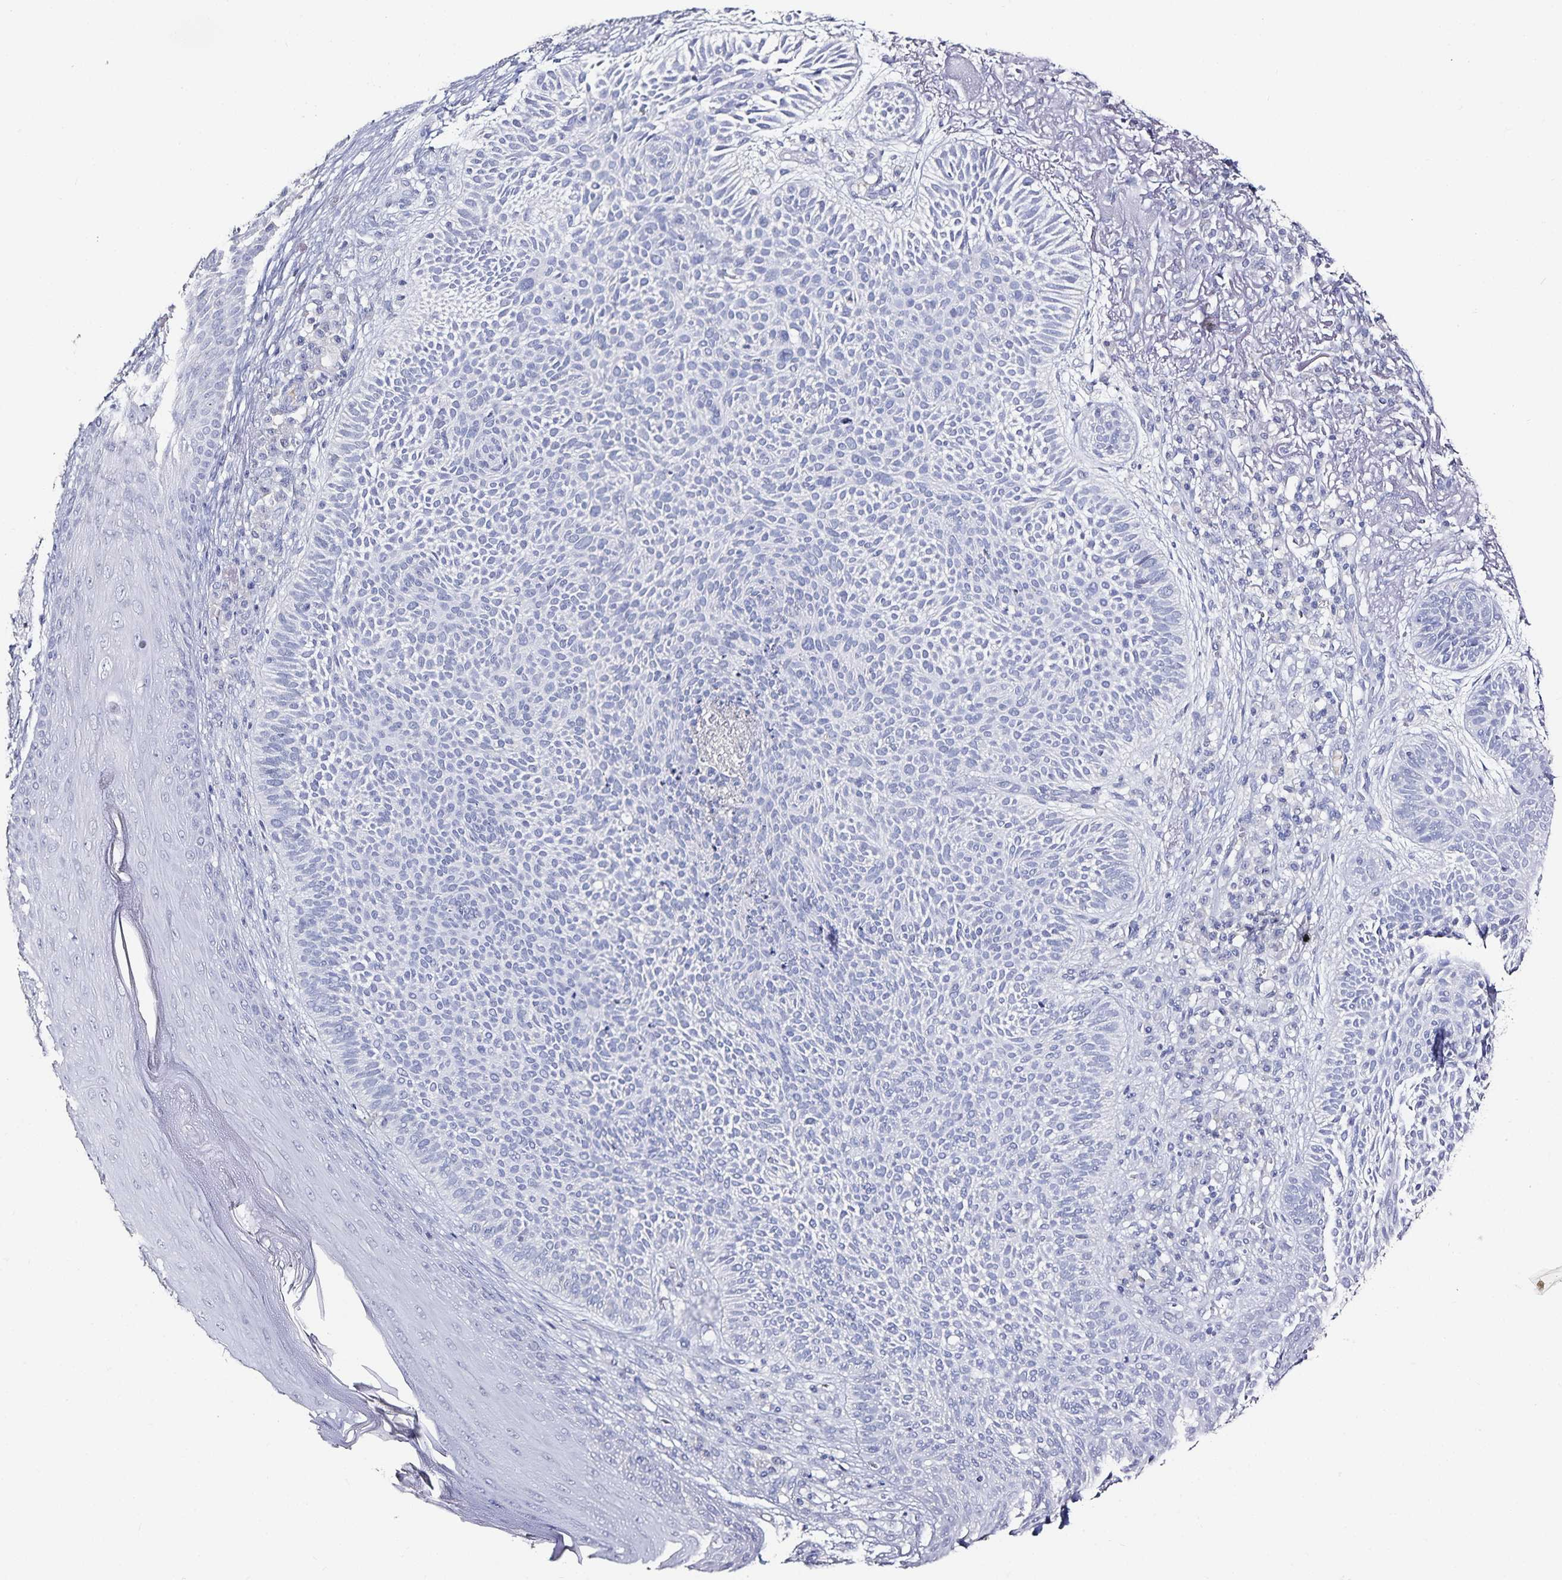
{"staining": {"intensity": "negative", "quantity": "none", "location": "none"}, "tissue": "skin cancer", "cell_type": "Tumor cells", "image_type": "cancer", "snomed": [{"axis": "morphology", "description": "Basal cell carcinoma"}, {"axis": "topography", "description": "Skin"}, {"axis": "topography", "description": "Skin of face"}], "caption": "High power microscopy histopathology image of an immunohistochemistry histopathology image of skin cancer (basal cell carcinoma), revealing no significant positivity in tumor cells. (Immunohistochemistry, brightfield microscopy, high magnification).", "gene": "TTR", "patient": {"sex": "female", "age": 82}}